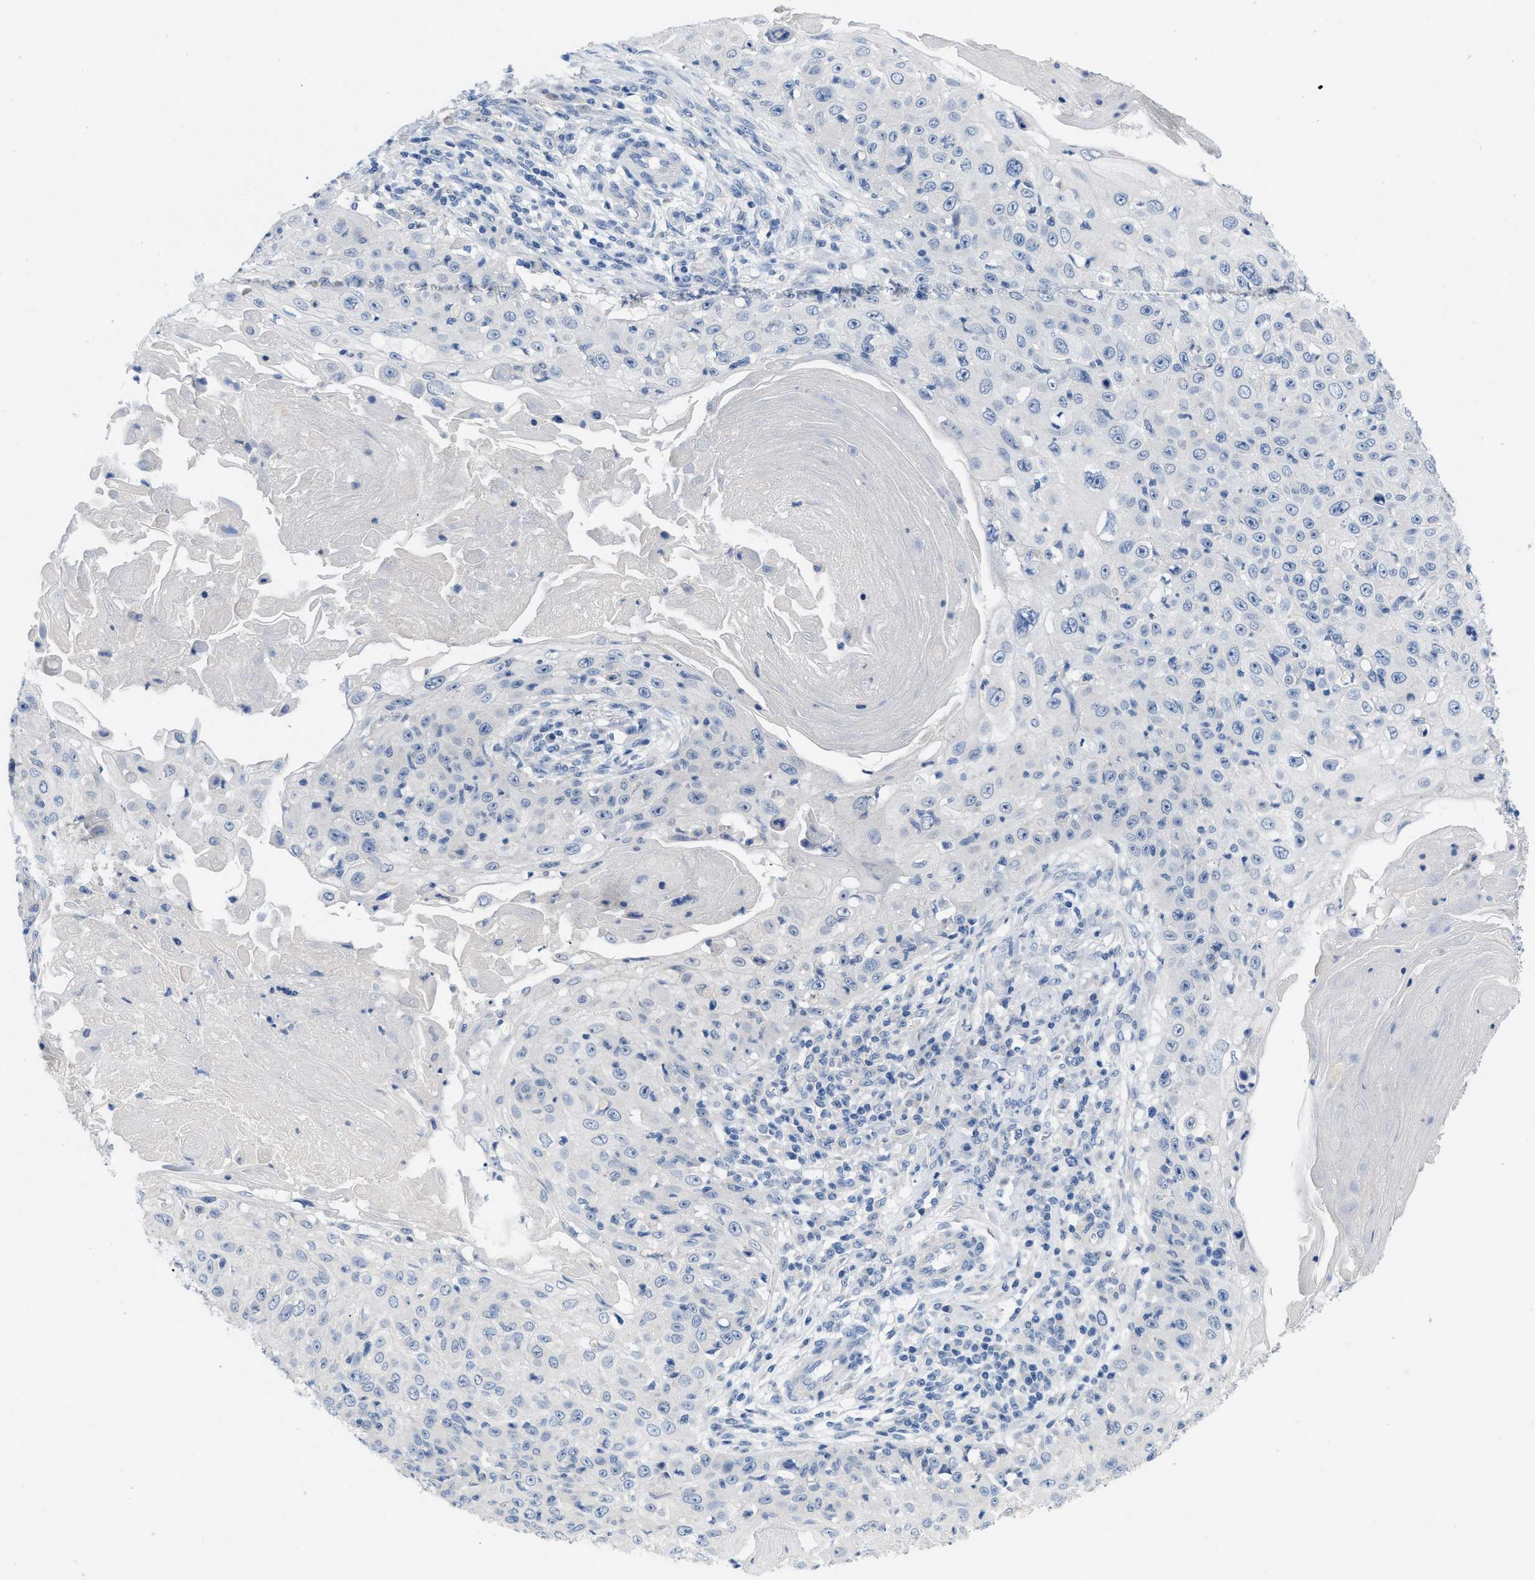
{"staining": {"intensity": "negative", "quantity": "none", "location": "none"}, "tissue": "skin cancer", "cell_type": "Tumor cells", "image_type": "cancer", "snomed": [{"axis": "morphology", "description": "Squamous cell carcinoma, NOS"}, {"axis": "topography", "description": "Skin"}], "caption": "IHC photomicrograph of skin squamous cell carcinoma stained for a protein (brown), which shows no staining in tumor cells.", "gene": "PYY", "patient": {"sex": "male", "age": 86}}